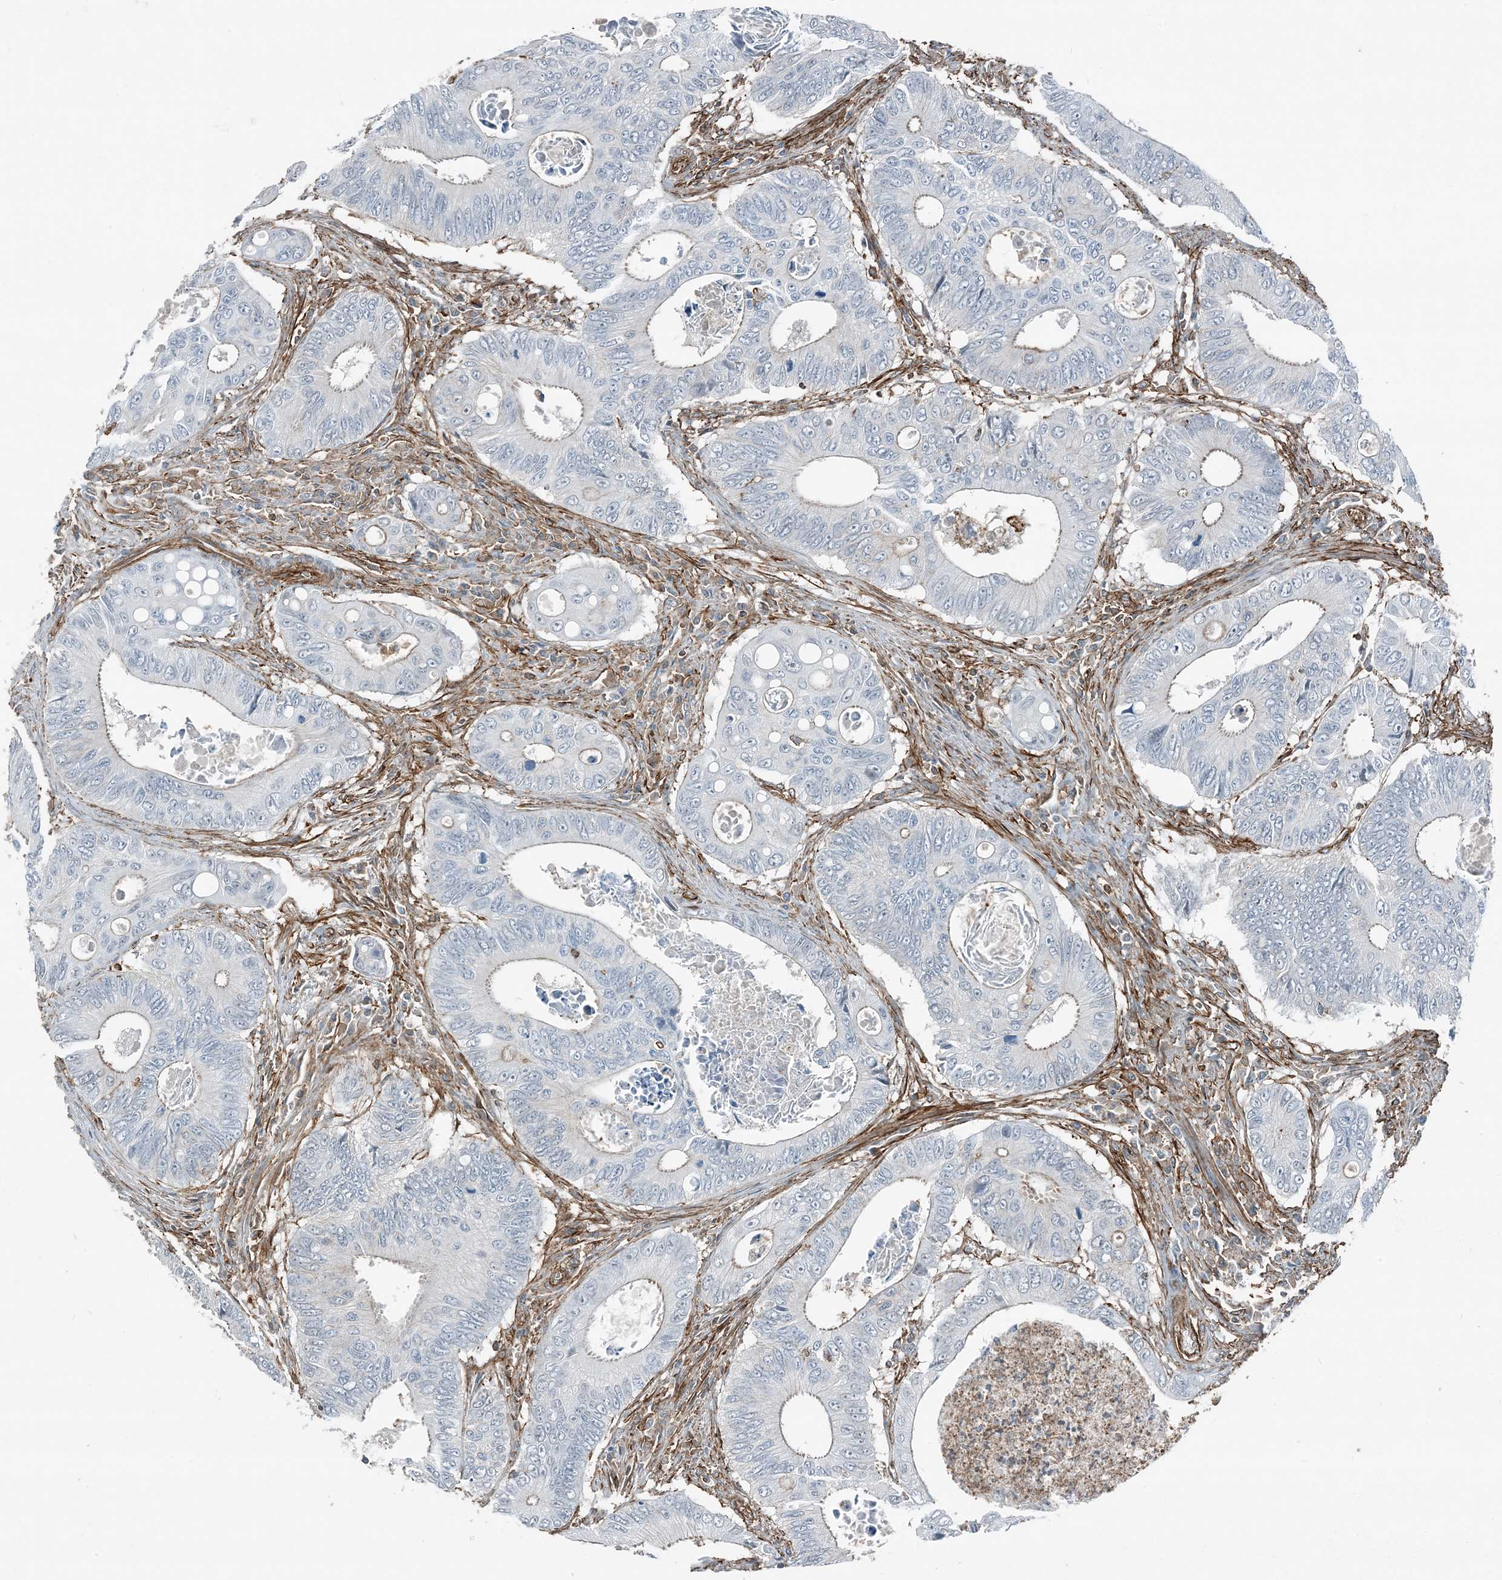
{"staining": {"intensity": "negative", "quantity": "none", "location": "none"}, "tissue": "colorectal cancer", "cell_type": "Tumor cells", "image_type": "cancer", "snomed": [{"axis": "morphology", "description": "Inflammation, NOS"}, {"axis": "morphology", "description": "Adenocarcinoma, NOS"}, {"axis": "topography", "description": "Colon"}], "caption": "High magnification brightfield microscopy of colorectal adenocarcinoma stained with DAB (brown) and counterstained with hematoxylin (blue): tumor cells show no significant staining.", "gene": "APOBEC3C", "patient": {"sex": "male", "age": 72}}